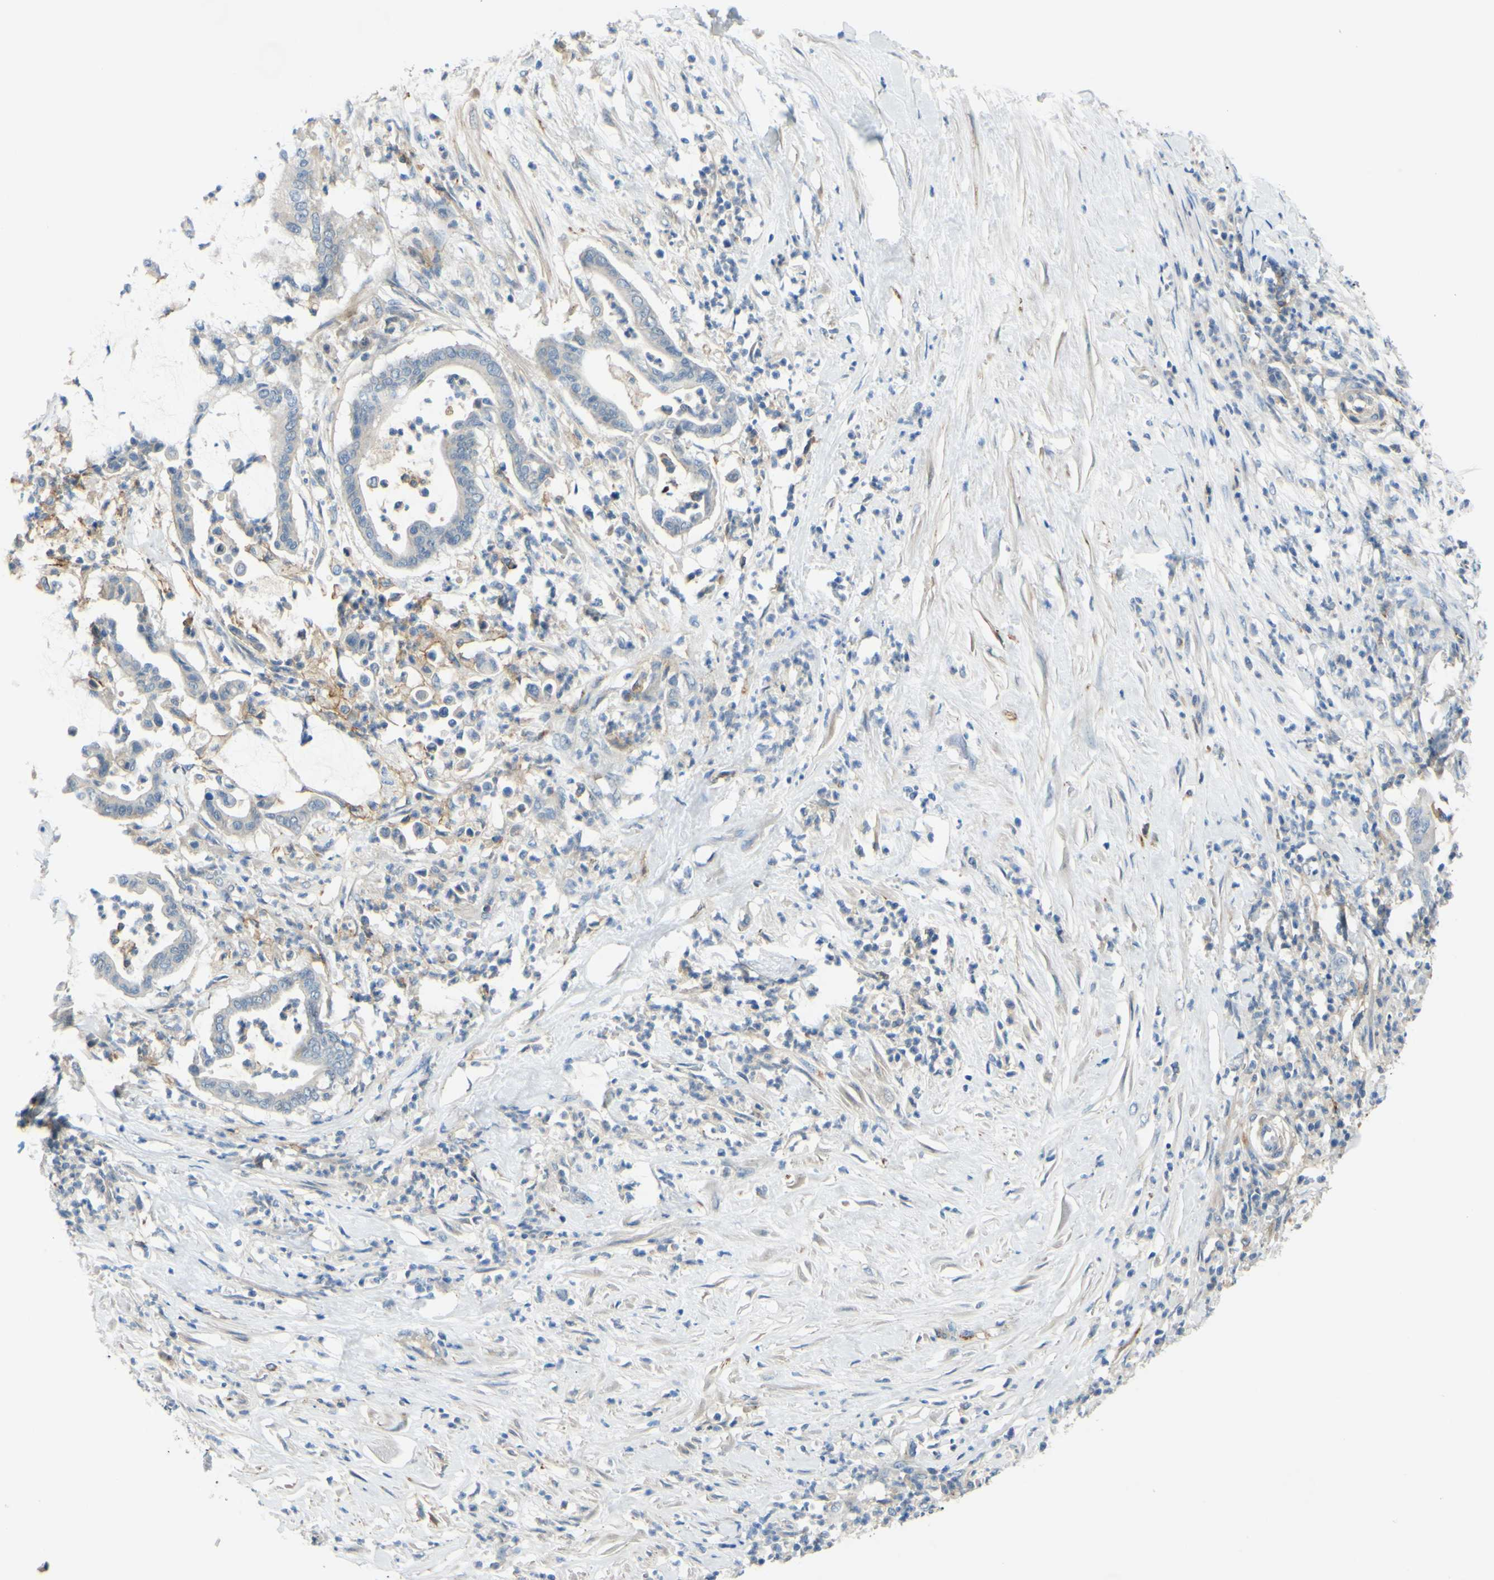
{"staining": {"intensity": "negative", "quantity": "none", "location": "none"}, "tissue": "pancreatic cancer", "cell_type": "Tumor cells", "image_type": "cancer", "snomed": [{"axis": "morphology", "description": "Adenocarcinoma, NOS"}, {"axis": "topography", "description": "Pancreas"}], "caption": "An immunohistochemistry image of pancreatic cancer is shown. There is no staining in tumor cells of pancreatic cancer.", "gene": "ARHGAP1", "patient": {"sex": "male", "age": 41}}